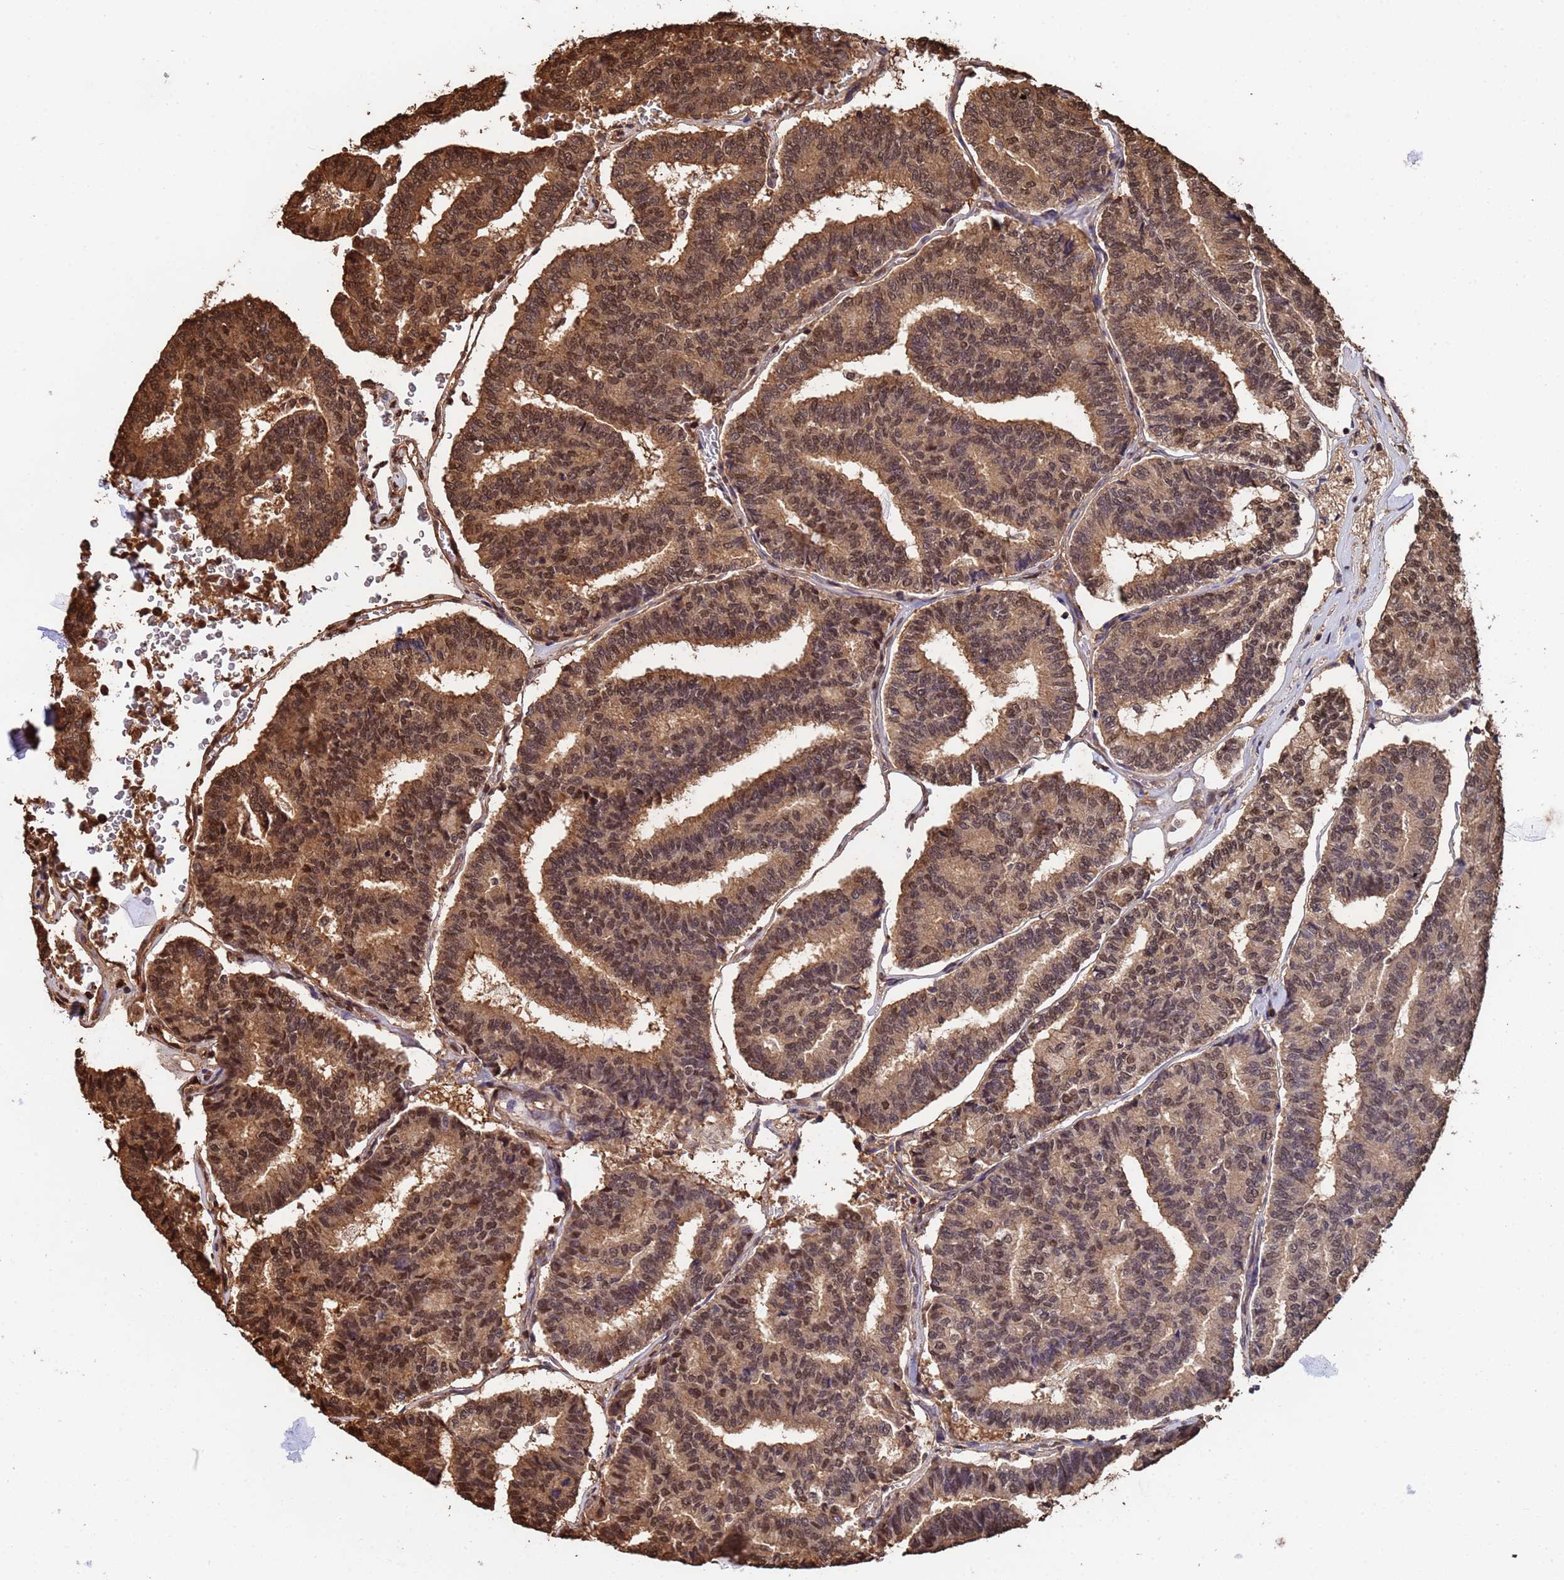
{"staining": {"intensity": "strong", "quantity": "25%-75%", "location": "cytoplasmic/membranous,nuclear"}, "tissue": "thyroid cancer", "cell_type": "Tumor cells", "image_type": "cancer", "snomed": [{"axis": "morphology", "description": "Papillary adenocarcinoma, NOS"}, {"axis": "topography", "description": "Thyroid gland"}], "caption": "This photomicrograph demonstrates thyroid papillary adenocarcinoma stained with IHC to label a protein in brown. The cytoplasmic/membranous and nuclear of tumor cells show strong positivity for the protein. Nuclei are counter-stained blue.", "gene": "SUMO4", "patient": {"sex": "female", "age": 35}}